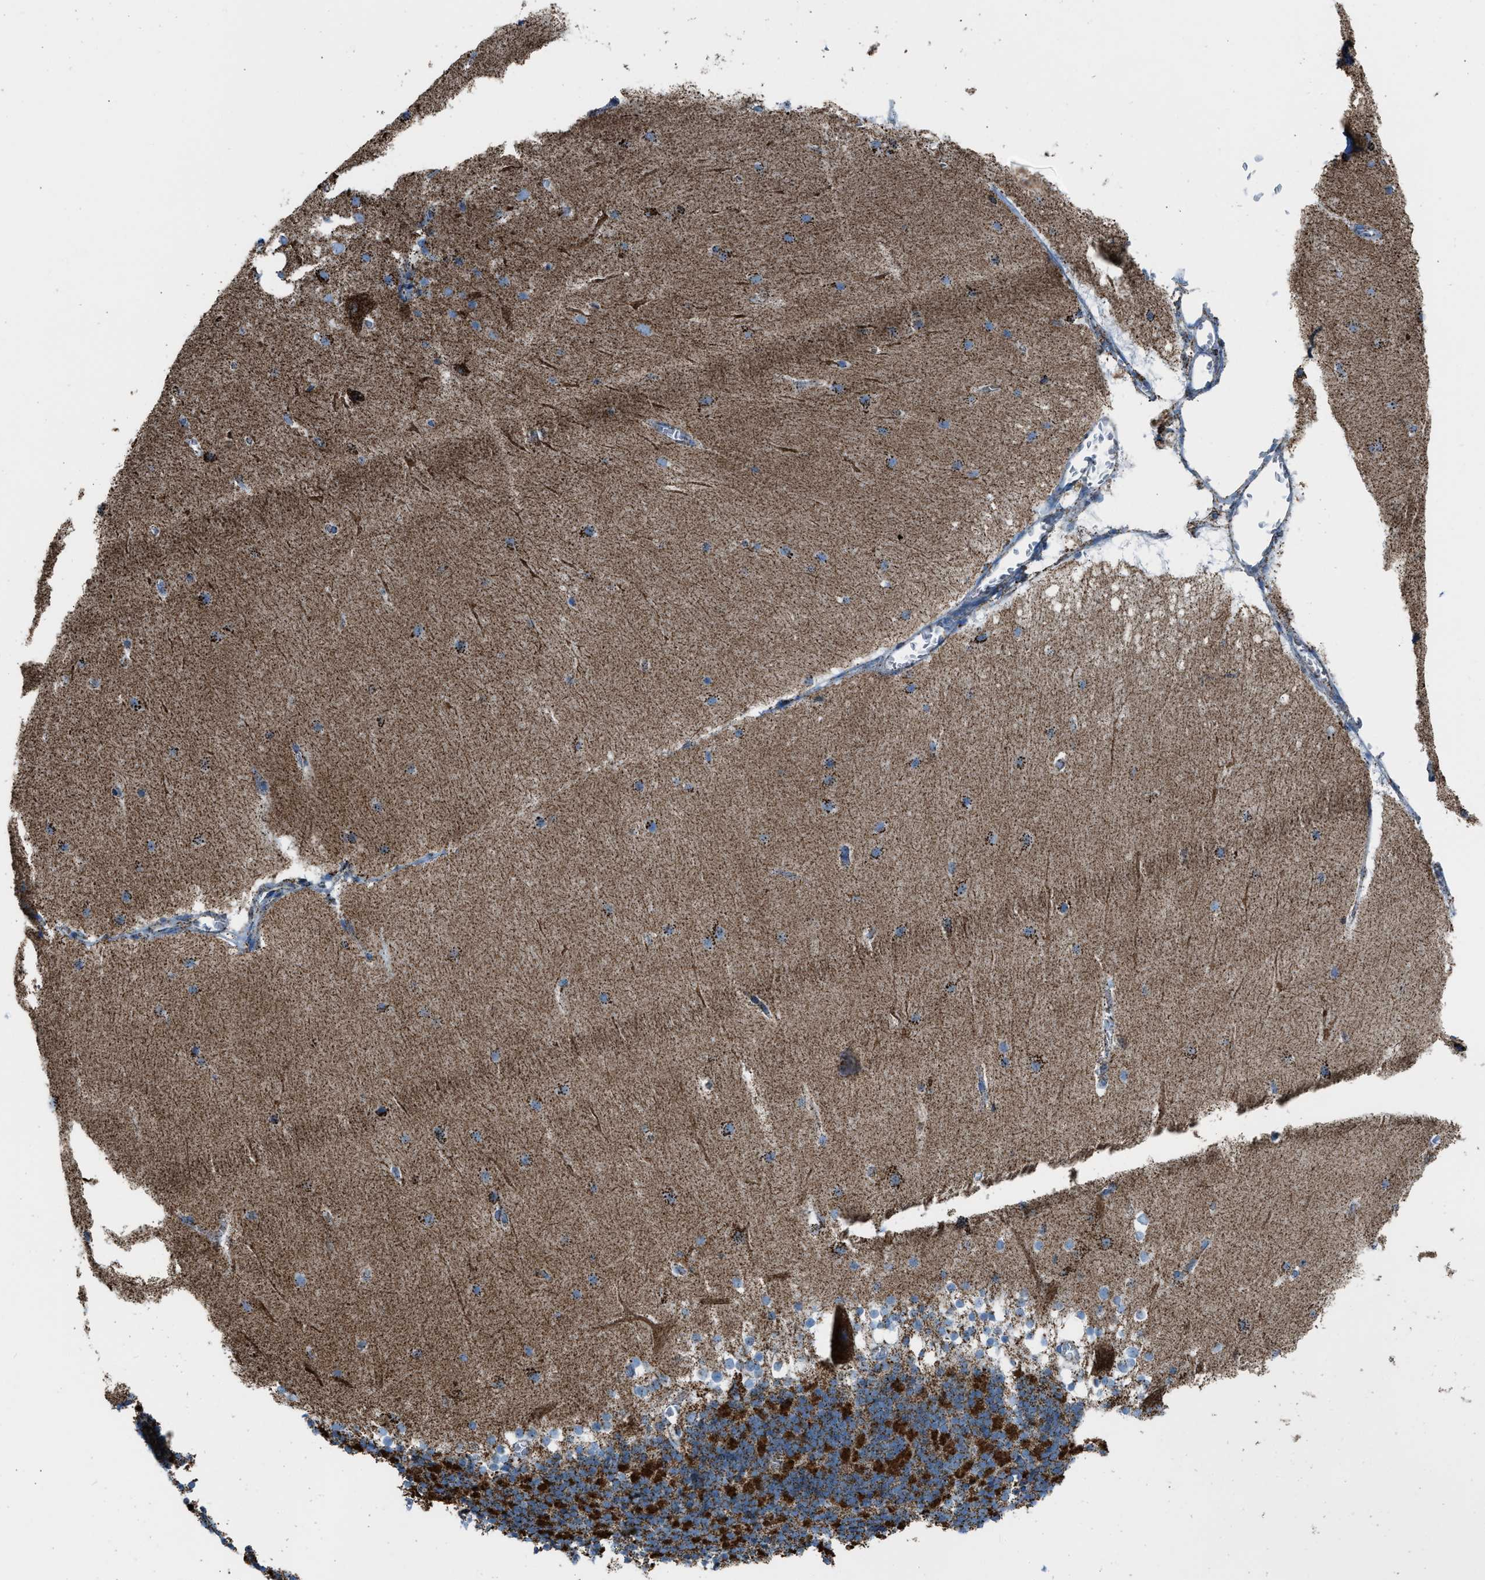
{"staining": {"intensity": "strong", "quantity": ">75%", "location": "cytoplasmic/membranous"}, "tissue": "cerebellum", "cell_type": "Cells in granular layer", "image_type": "normal", "snomed": [{"axis": "morphology", "description": "Normal tissue, NOS"}, {"axis": "topography", "description": "Cerebellum"}], "caption": "Strong cytoplasmic/membranous staining for a protein is present in about >75% of cells in granular layer of normal cerebellum using immunohistochemistry.", "gene": "MDH2", "patient": {"sex": "female", "age": 19}}